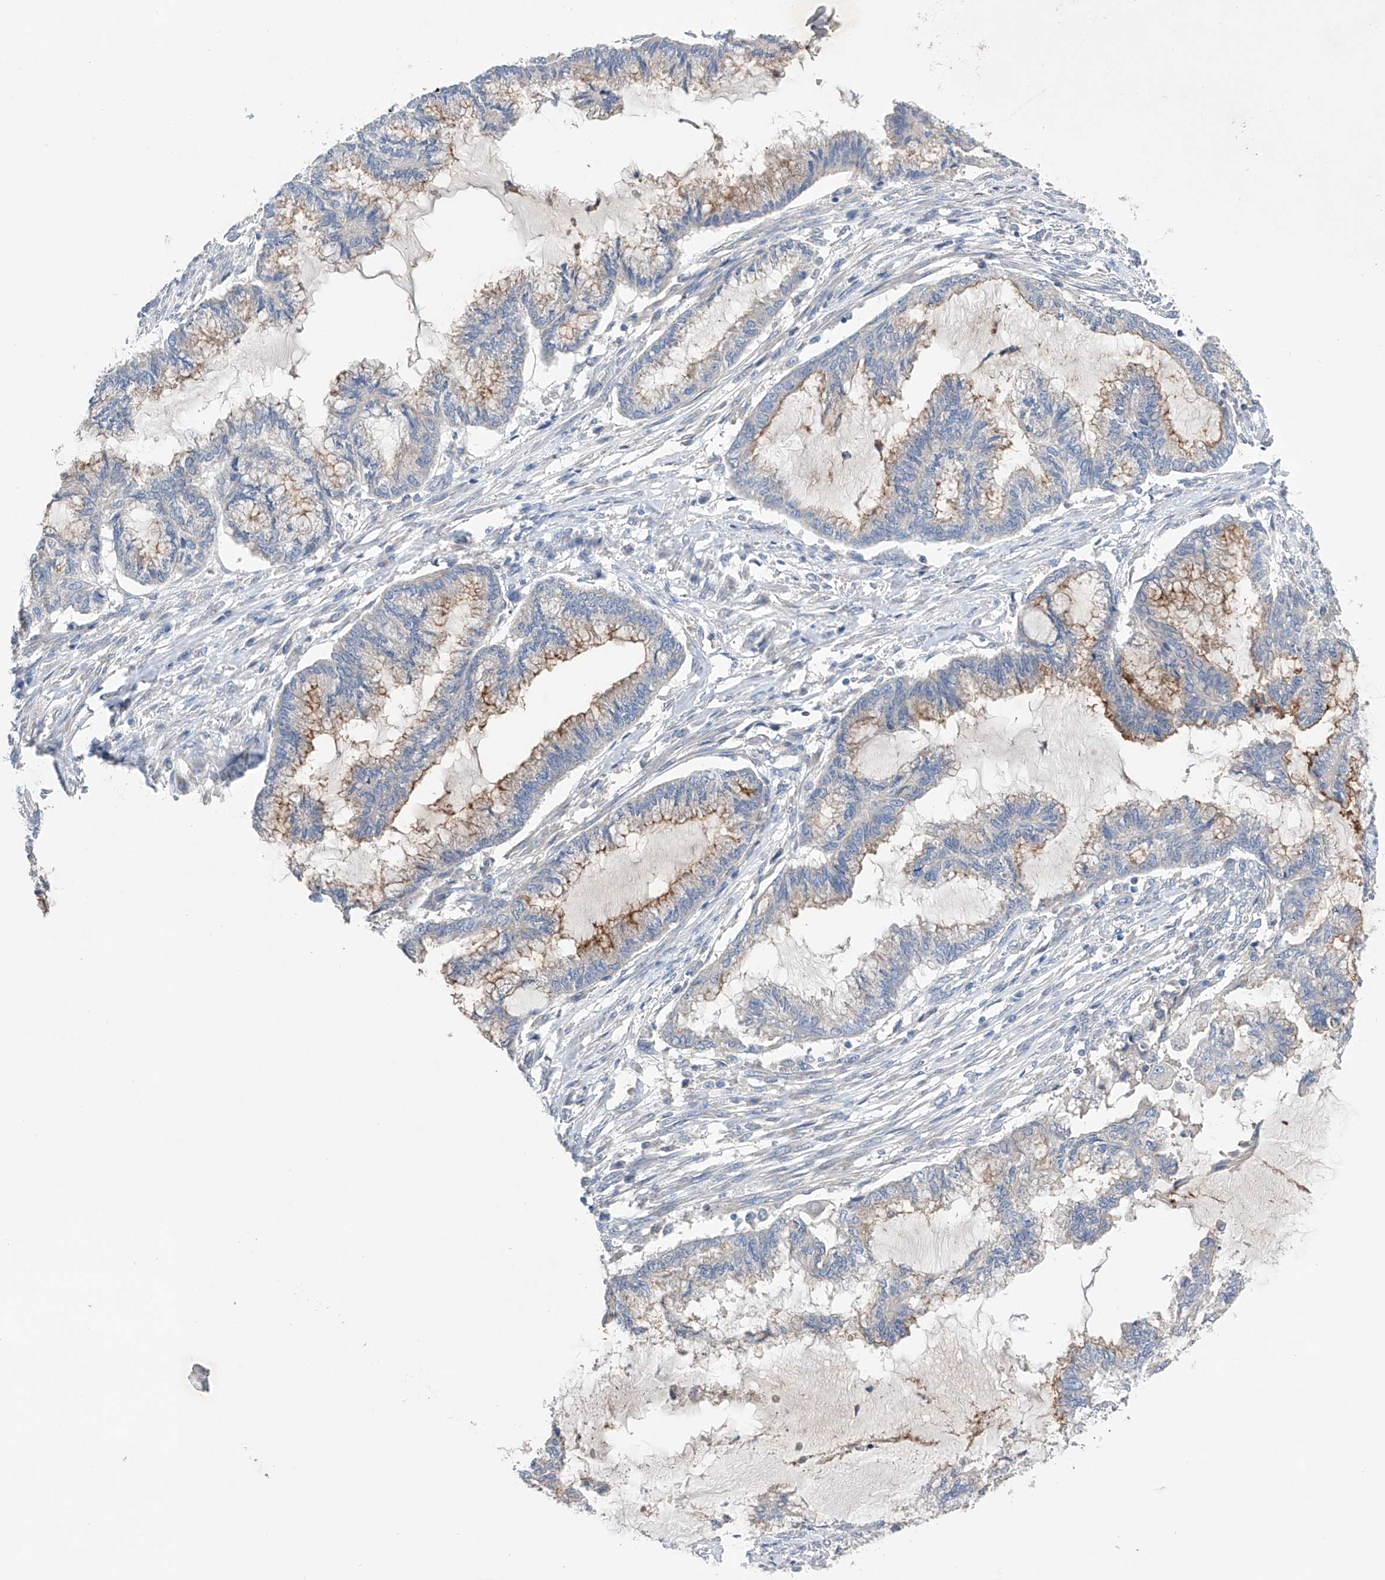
{"staining": {"intensity": "moderate", "quantity": "<25%", "location": "cytoplasmic/membranous"}, "tissue": "endometrial cancer", "cell_type": "Tumor cells", "image_type": "cancer", "snomed": [{"axis": "morphology", "description": "Adenocarcinoma, NOS"}, {"axis": "topography", "description": "Endometrium"}], "caption": "Protein staining of endometrial cancer (adenocarcinoma) tissue exhibits moderate cytoplasmic/membranous expression in approximately <25% of tumor cells.", "gene": "GPC4", "patient": {"sex": "female", "age": 86}}